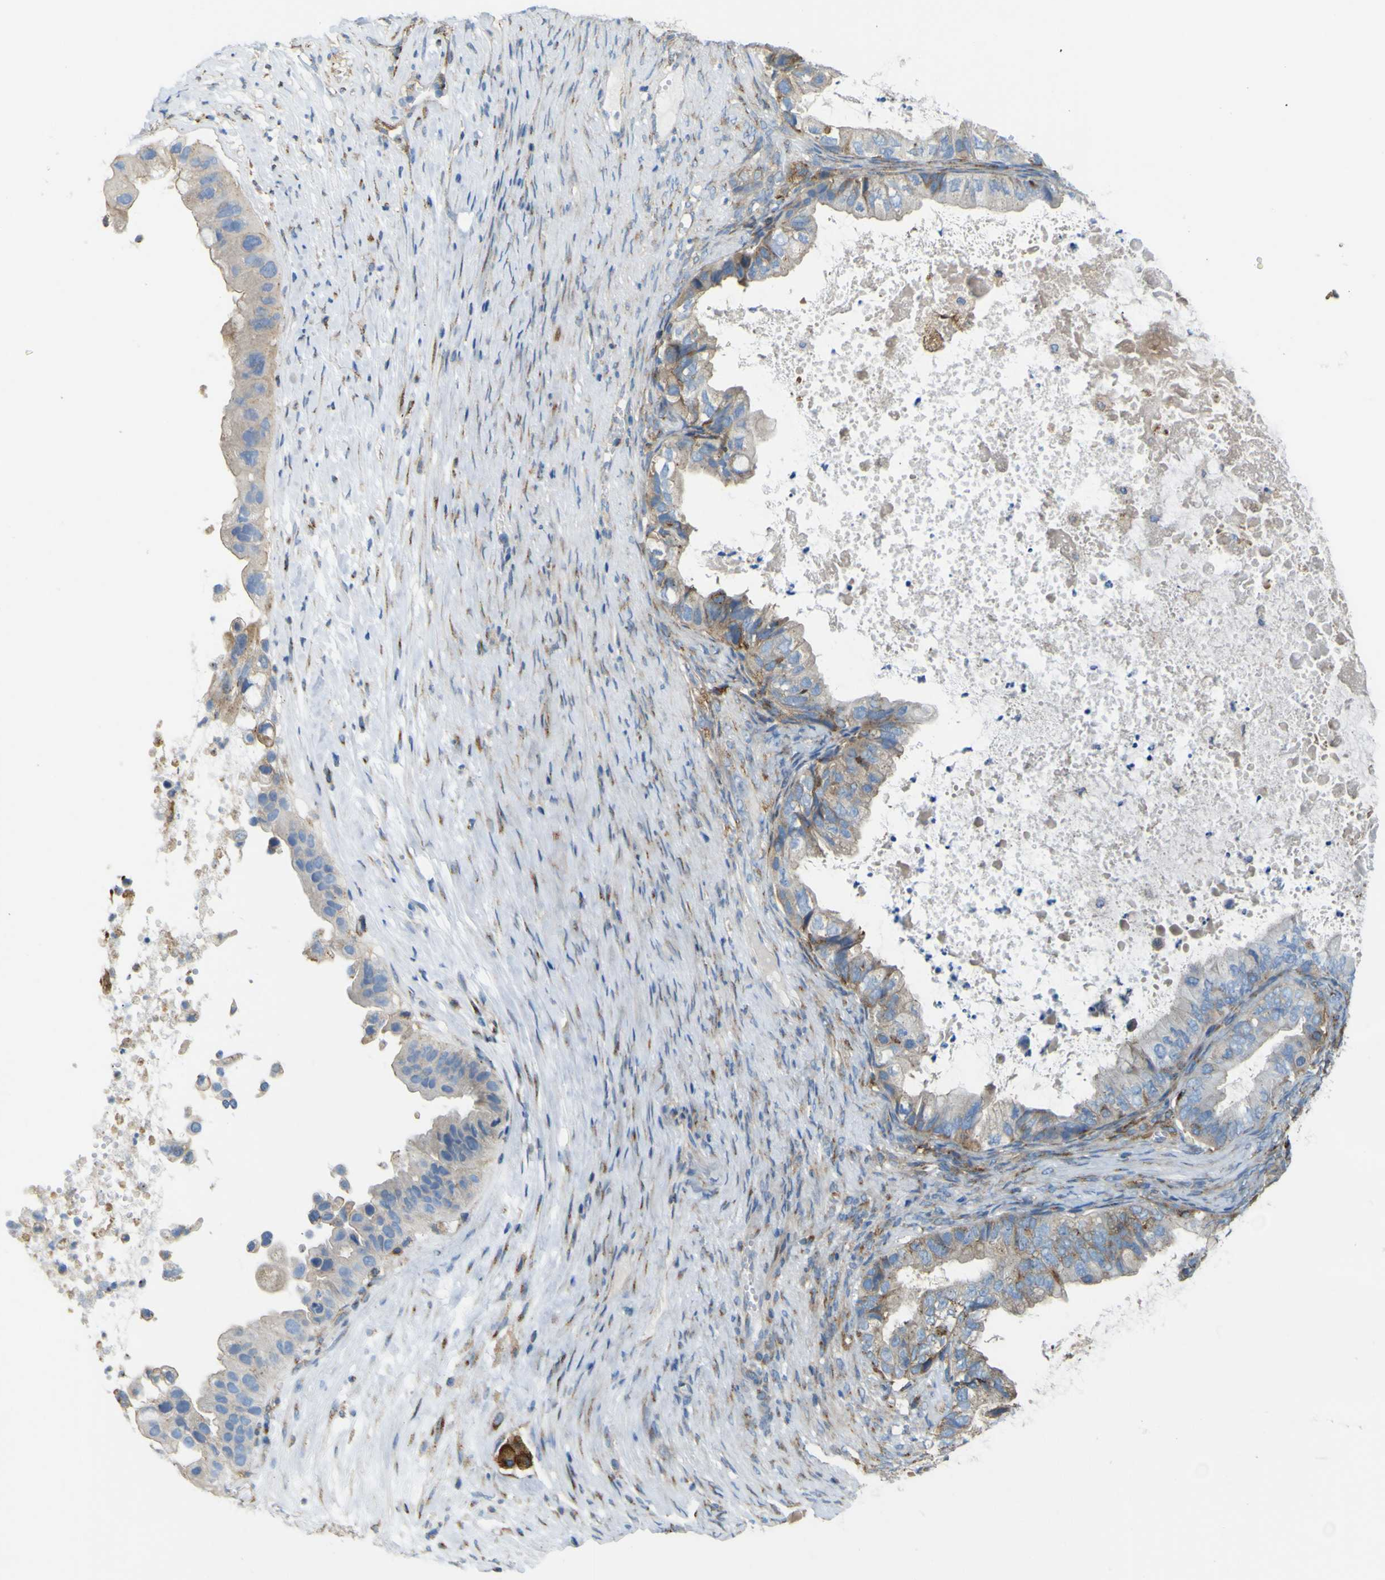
{"staining": {"intensity": "negative", "quantity": "none", "location": "none"}, "tissue": "ovarian cancer", "cell_type": "Tumor cells", "image_type": "cancer", "snomed": [{"axis": "morphology", "description": "Cystadenocarcinoma, mucinous, NOS"}, {"axis": "topography", "description": "Ovary"}], "caption": "Tumor cells show no significant protein expression in ovarian cancer (mucinous cystadenocarcinoma).", "gene": "IGF2R", "patient": {"sex": "female", "age": 80}}